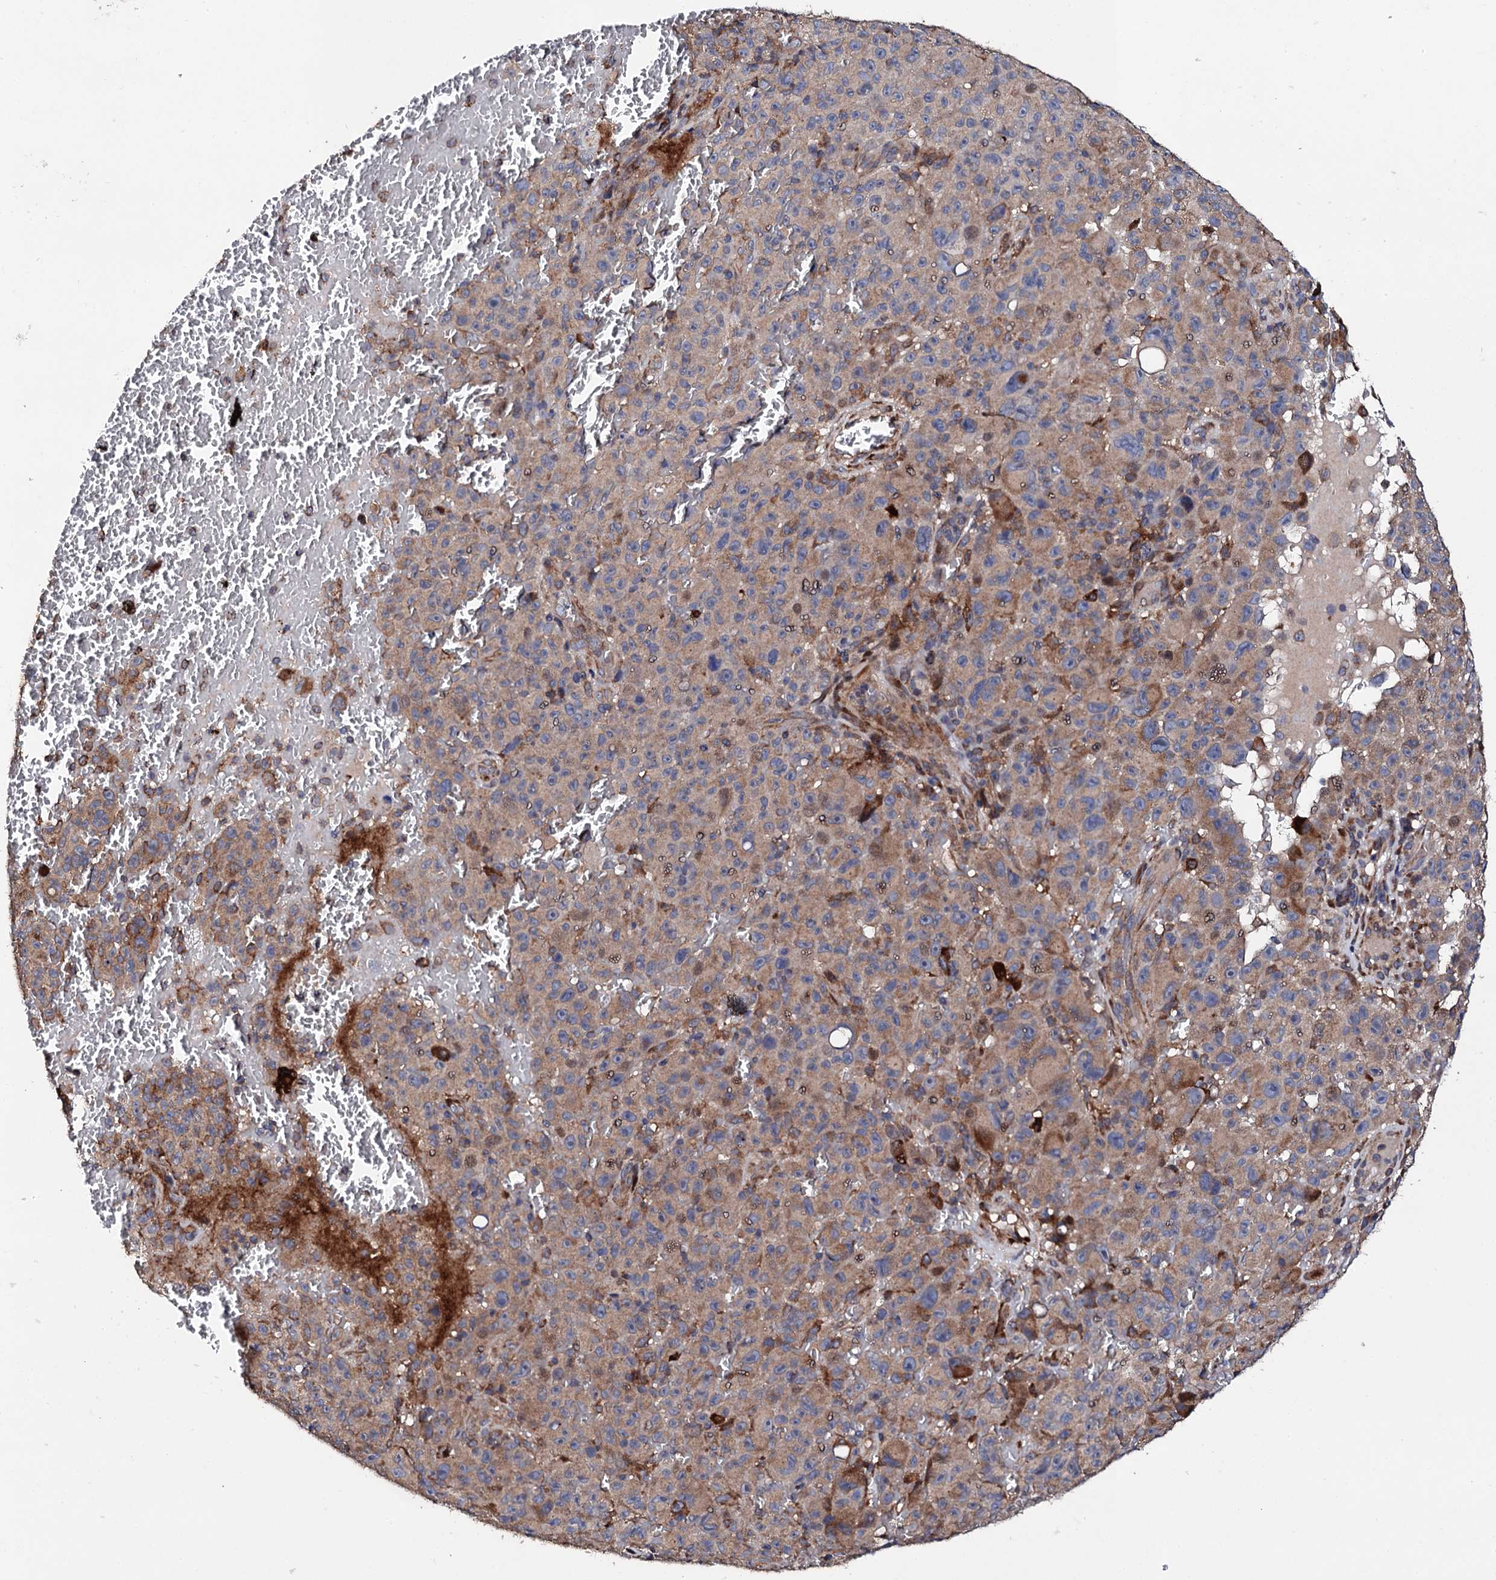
{"staining": {"intensity": "weak", "quantity": ">75%", "location": "cytoplasmic/membranous"}, "tissue": "melanoma", "cell_type": "Tumor cells", "image_type": "cancer", "snomed": [{"axis": "morphology", "description": "Malignant melanoma, NOS"}, {"axis": "topography", "description": "Skin"}], "caption": "Immunohistochemistry (IHC) of human malignant melanoma shows low levels of weak cytoplasmic/membranous staining in about >75% of tumor cells. (DAB = brown stain, brightfield microscopy at high magnification).", "gene": "LIPT2", "patient": {"sex": "female", "age": 82}}